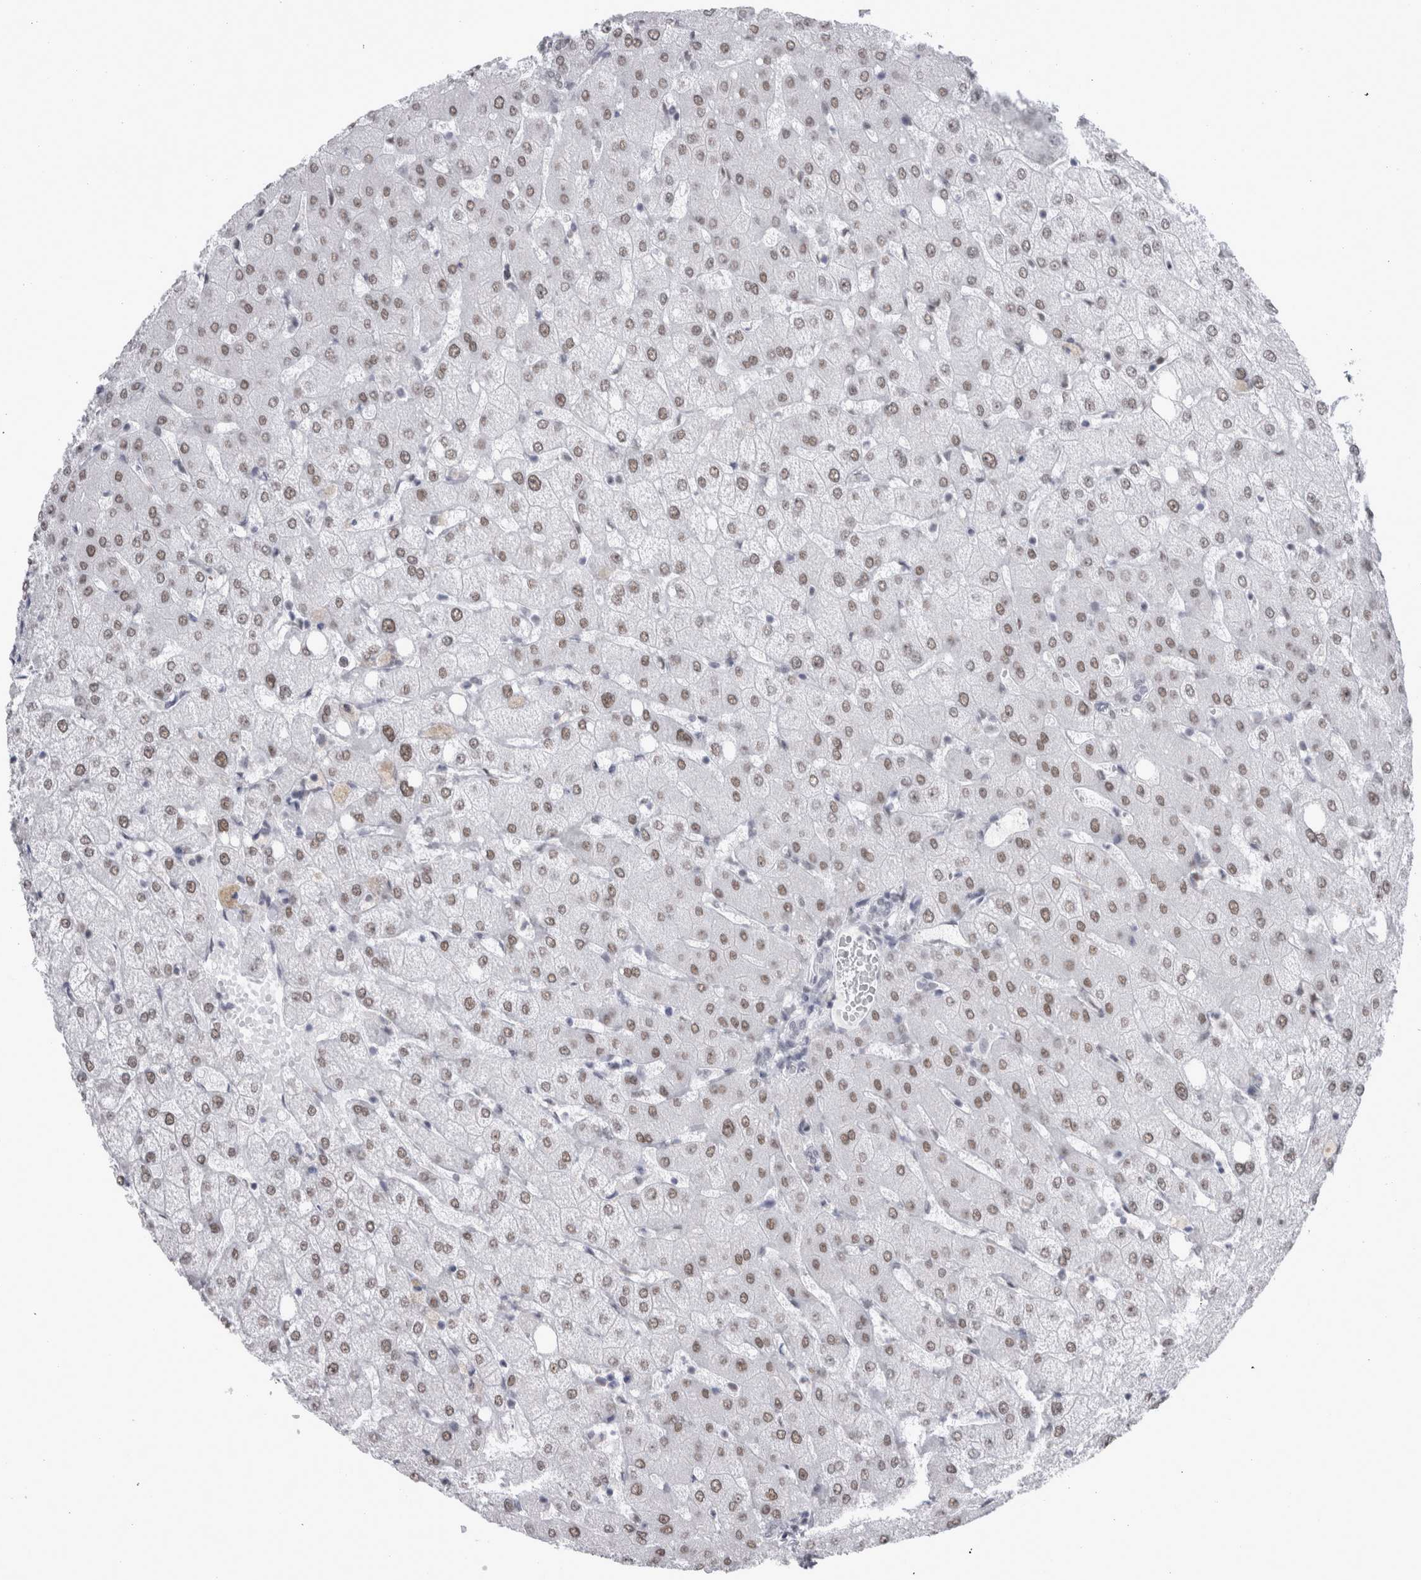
{"staining": {"intensity": "negative", "quantity": "none", "location": "none"}, "tissue": "liver", "cell_type": "Cholangiocytes", "image_type": "normal", "snomed": [{"axis": "morphology", "description": "Normal tissue, NOS"}, {"axis": "topography", "description": "Liver"}], "caption": "Liver was stained to show a protein in brown. There is no significant positivity in cholangiocytes. (DAB (3,3'-diaminobenzidine) immunohistochemistry visualized using brightfield microscopy, high magnification).", "gene": "API5", "patient": {"sex": "female", "age": 54}}